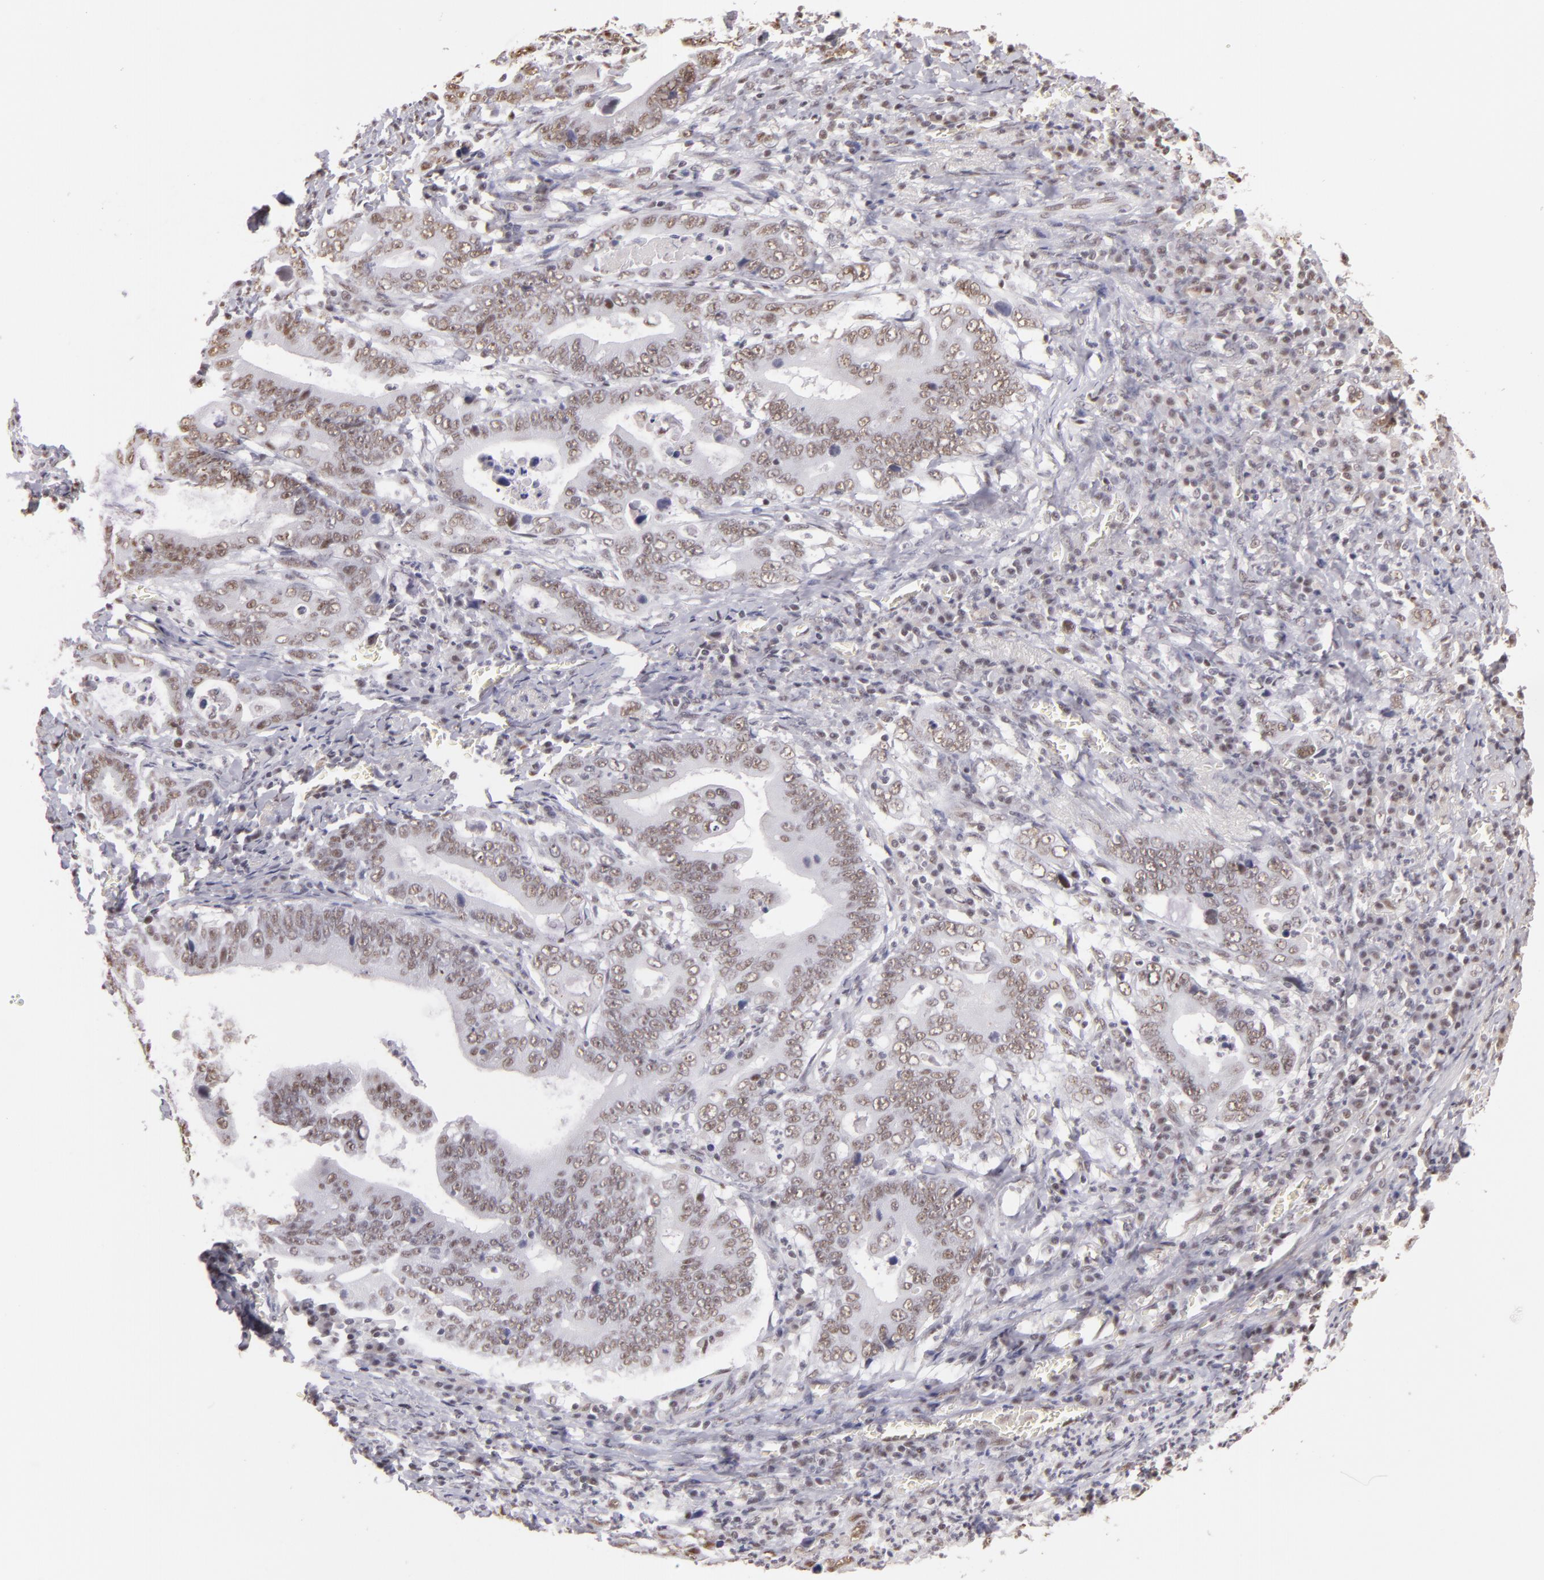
{"staining": {"intensity": "weak", "quantity": ">75%", "location": "nuclear"}, "tissue": "stomach cancer", "cell_type": "Tumor cells", "image_type": "cancer", "snomed": [{"axis": "morphology", "description": "Adenocarcinoma, NOS"}, {"axis": "topography", "description": "Stomach, upper"}], "caption": "A high-resolution image shows immunohistochemistry (IHC) staining of adenocarcinoma (stomach), which demonstrates weak nuclear expression in about >75% of tumor cells.", "gene": "INTS6", "patient": {"sex": "male", "age": 63}}